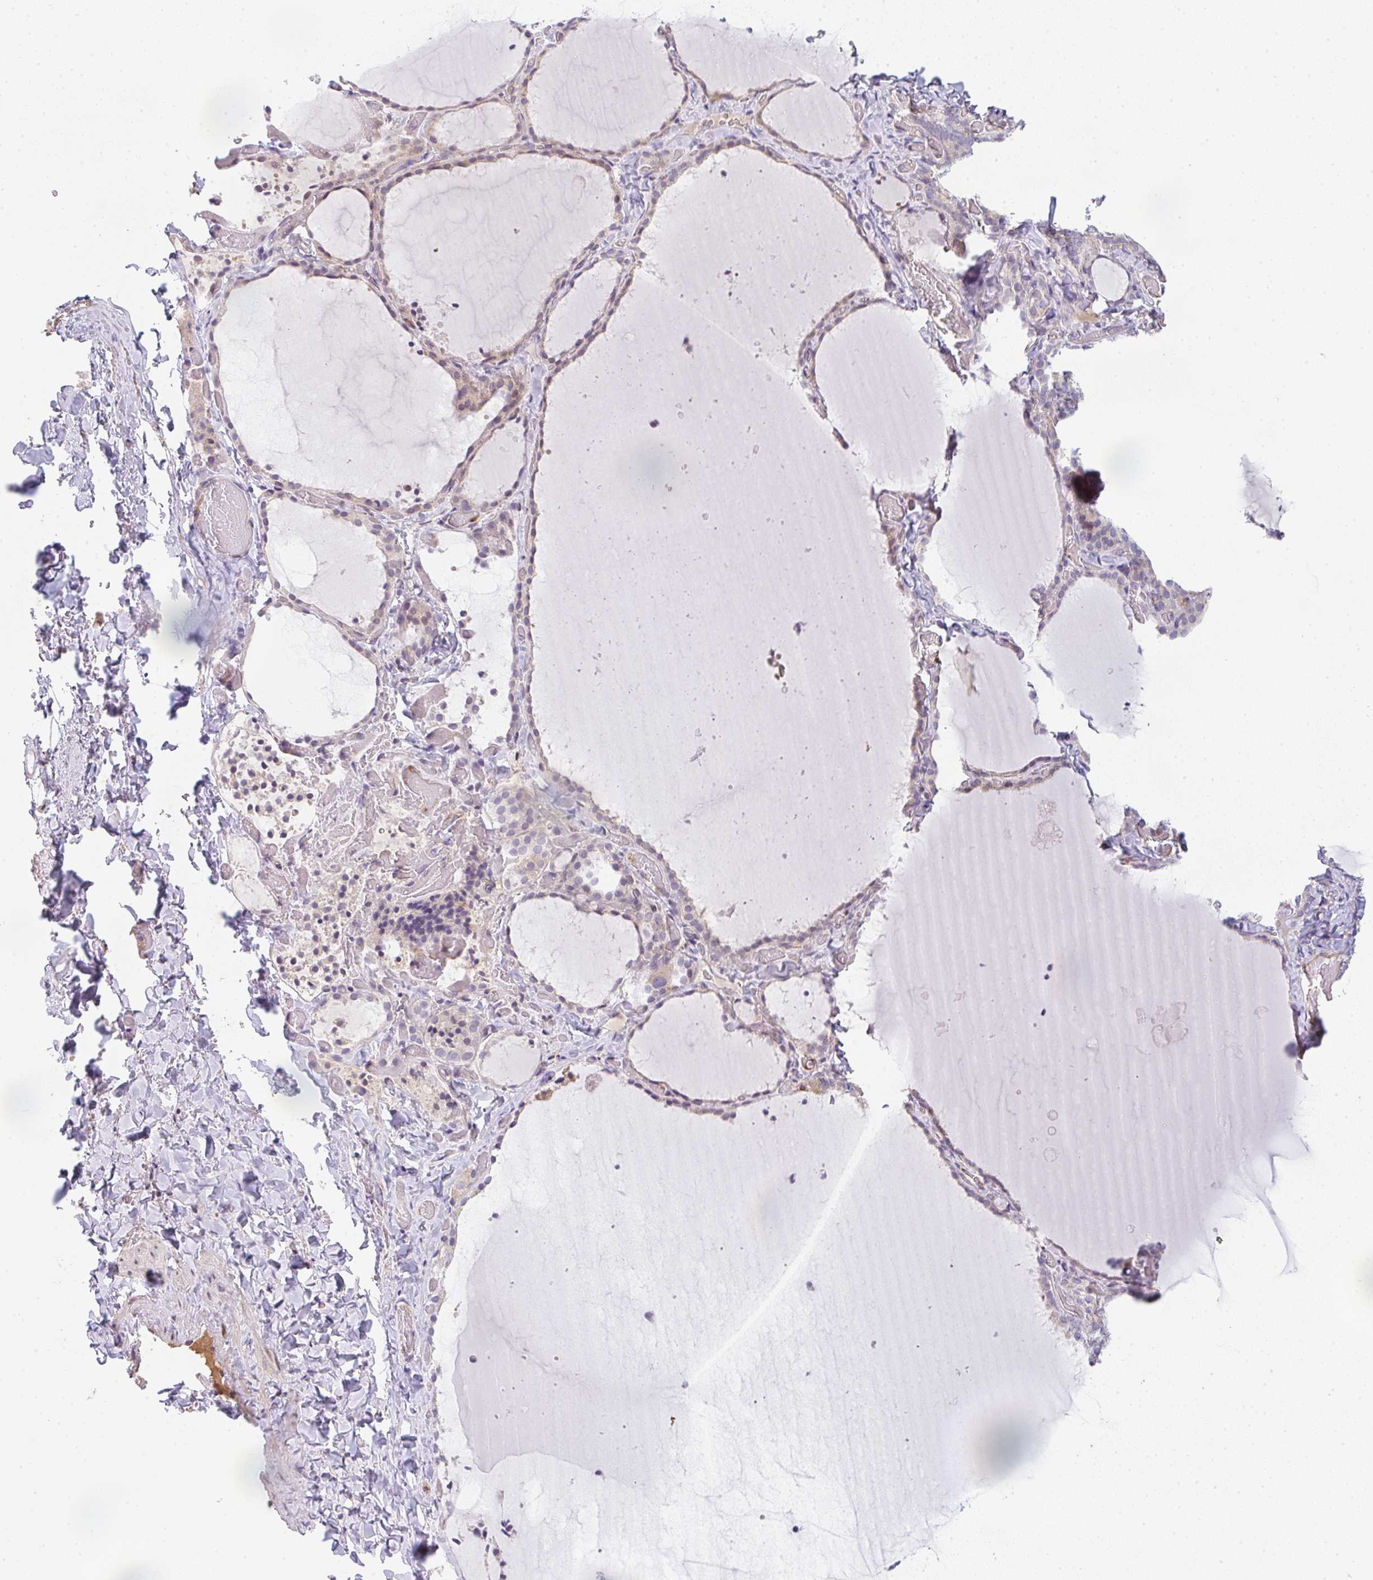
{"staining": {"intensity": "weak", "quantity": "25%-75%", "location": "cytoplasmic/membranous"}, "tissue": "thyroid gland", "cell_type": "Glandular cells", "image_type": "normal", "snomed": [{"axis": "morphology", "description": "Normal tissue, NOS"}, {"axis": "topography", "description": "Thyroid gland"}], "caption": "A brown stain shows weak cytoplasmic/membranous staining of a protein in glandular cells of benign thyroid gland. Using DAB (3,3'-diaminobenzidine) (brown) and hematoxylin (blue) stains, captured at high magnification using brightfield microscopy.", "gene": "TNFRSF10A", "patient": {"sex": "female", "age": 22}}